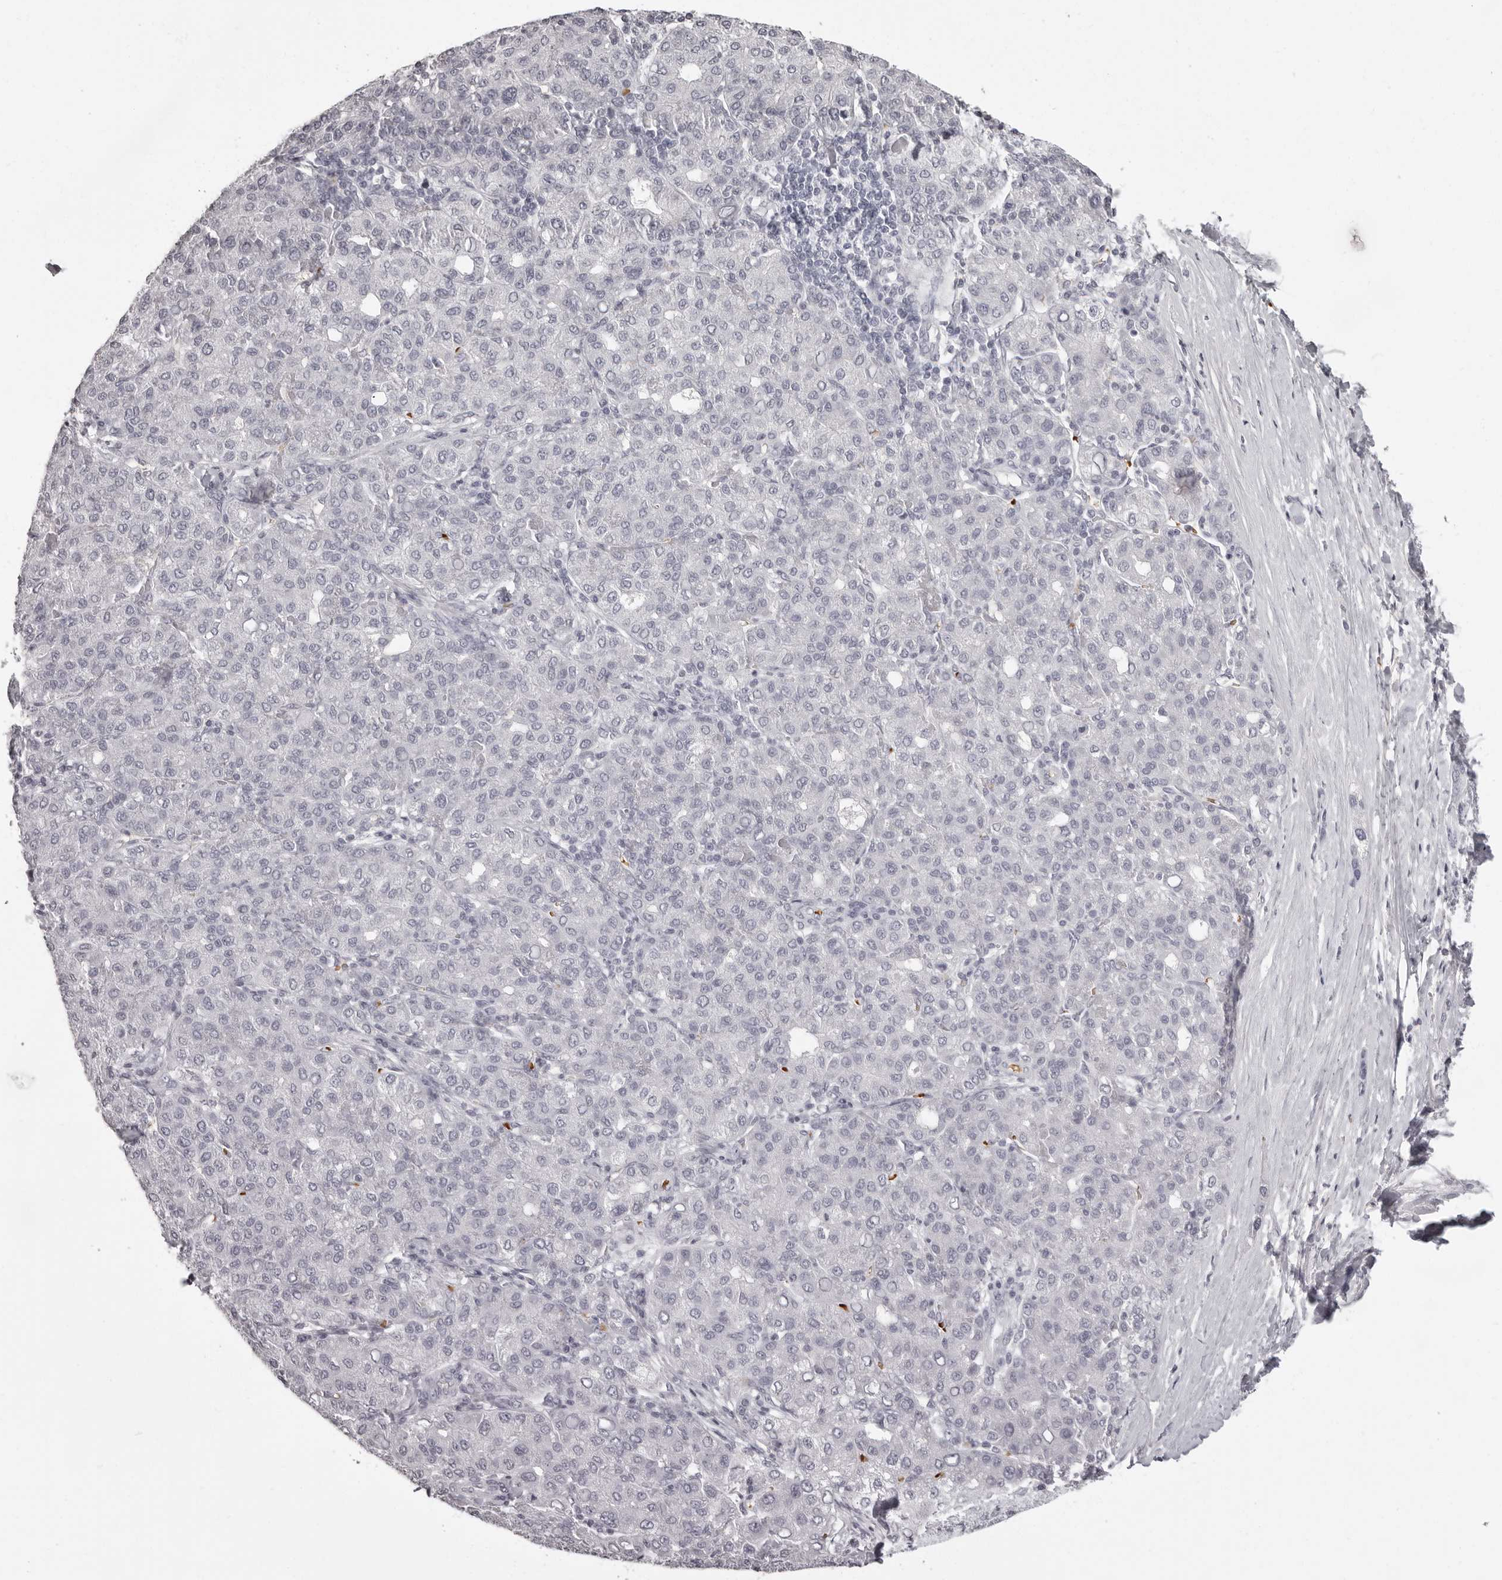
{"staining": {"intensity": "negative", "quantity": "none", "location": "none"}, "tissue": "liver cancer", "cell_type": "Tumor cells", "image_type": "cancer", "snomed": [{"axis": "morphology", "description": "Carcinoma, Hepatocellular, NOS"}, {"axis": "topography", "description": "Liver"}], "caption": "Tumor cells show no significant protein positivity in liver cancer.", "gene": "C8orf74", "patient": {"sex": "male", "age": 65}}